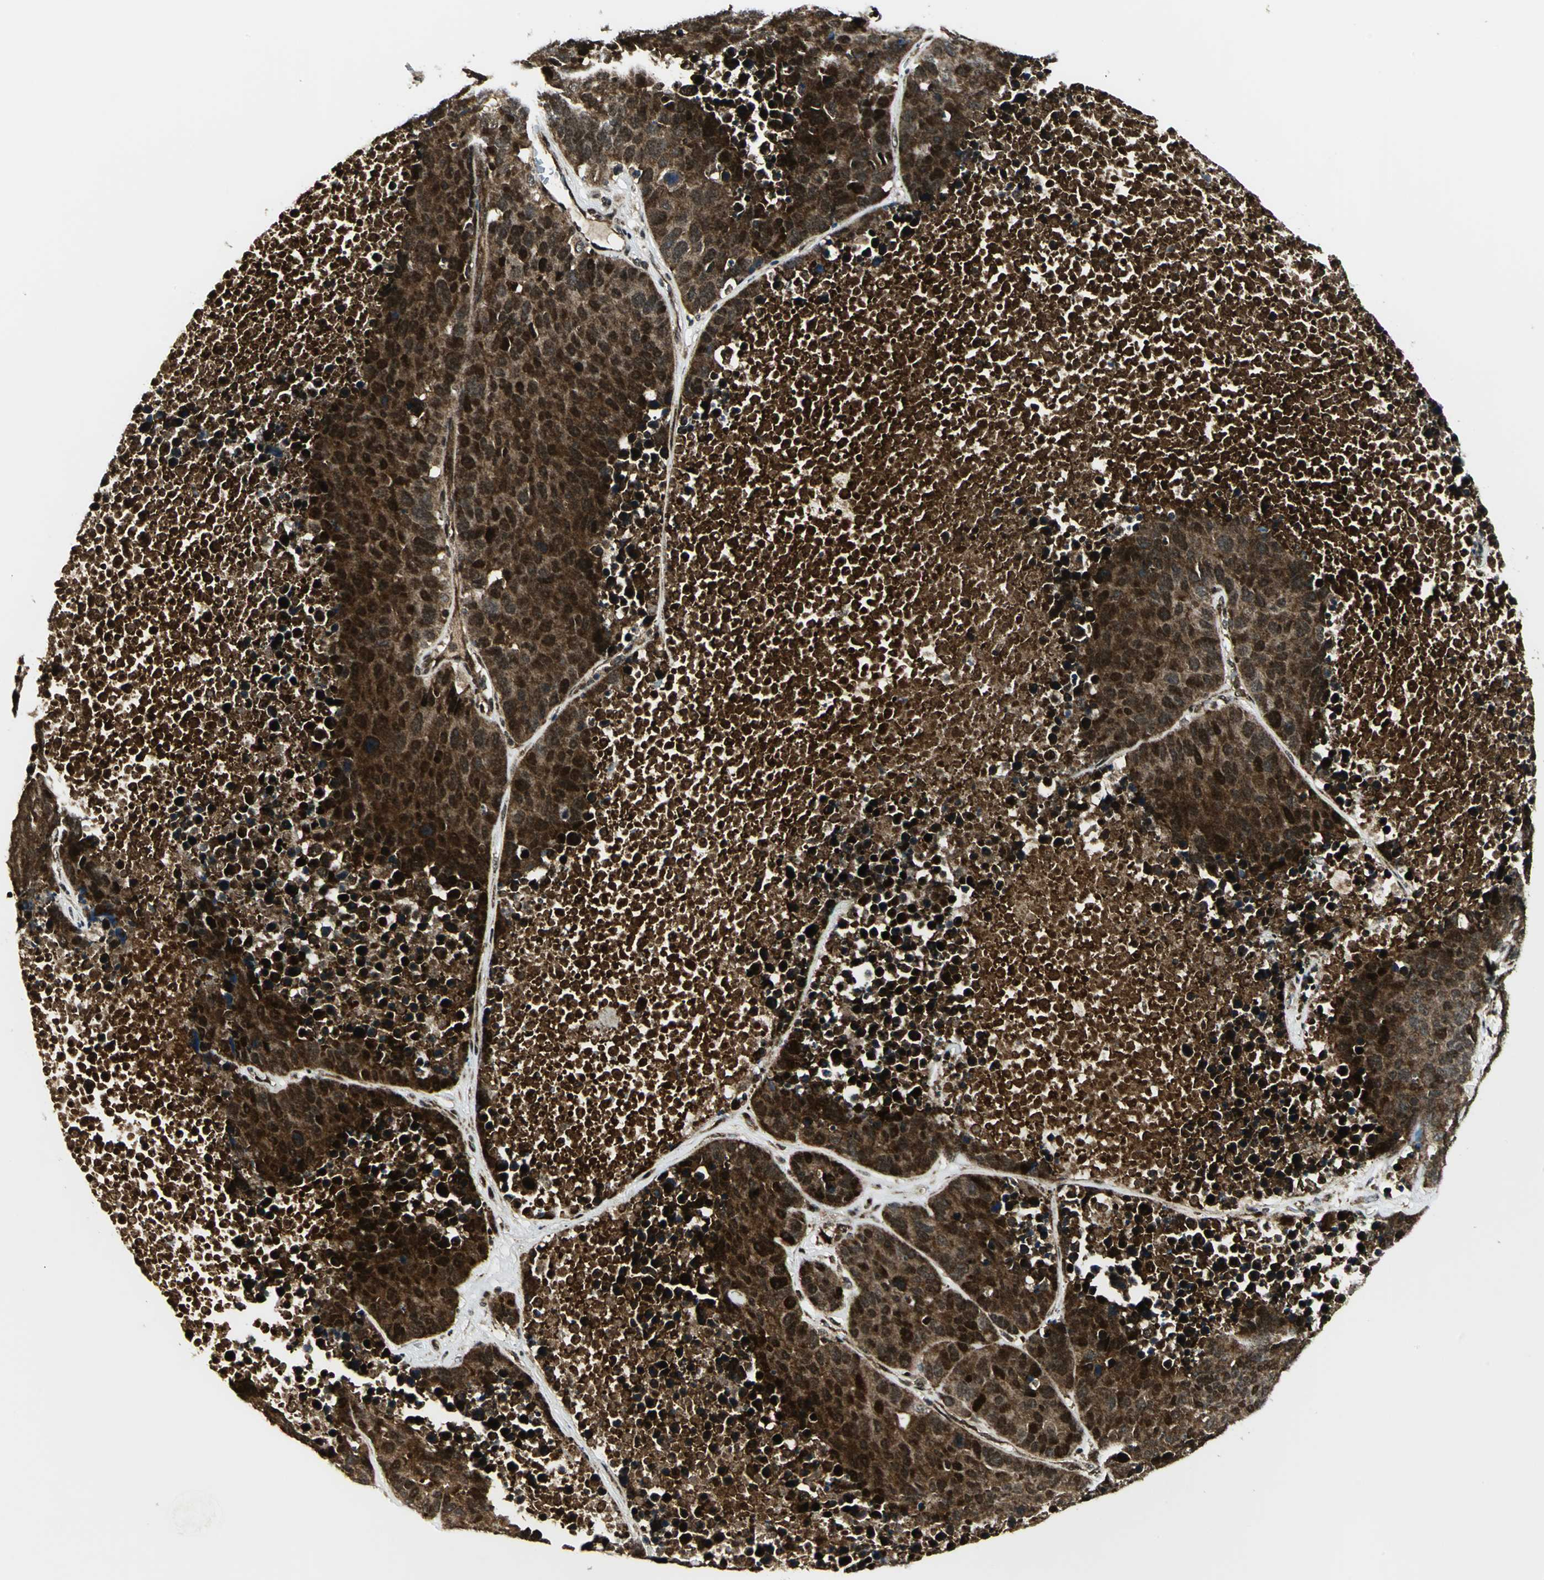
{"staining": {"intensity": "strong", "quantity": ">75%", "location": "cytoplasmic/membranous,nuclear"}, "tissue": "carcinoid", "cell_type": "Tumor cells", "image_type": "cancer", "snomed": [{"axis": "morphology", "description": "Carcinoid, malignant, NOS"}, {"axis": "topography", "description": "Lung"}], "caption": "Immunohistochemistry image of human carcinoid stained for a protein (brown), which displays high levels of strong cytoplasmic/membranous and nuclear positivity in about >75% of tumor cells.", "gene": "COPS5", "patient": {"sex": "male", "age": 60}}